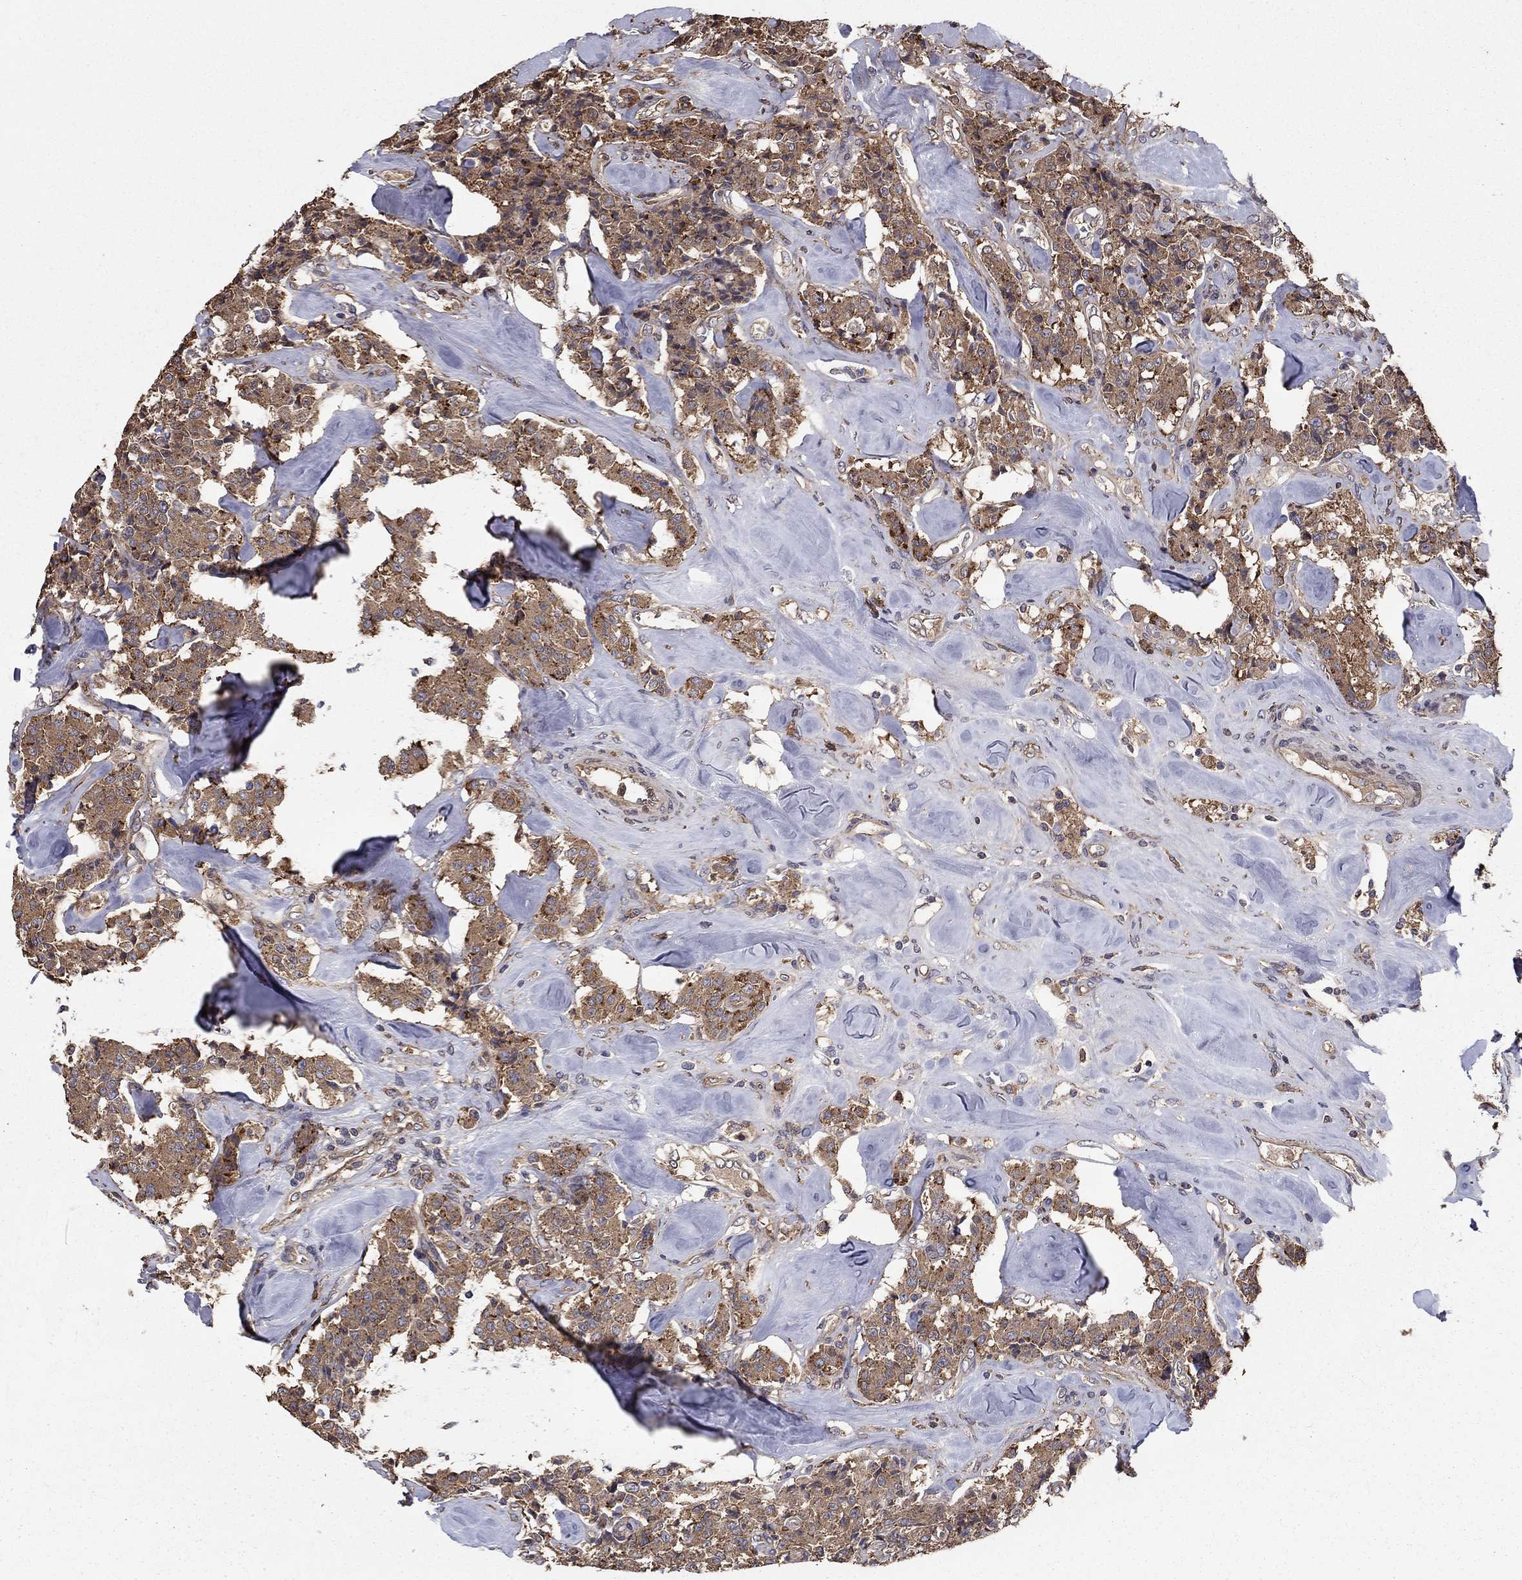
{"staining": {"intensity": "weak", "quantity": ">75%", "location": "cytoplasmic/membranous"}, "tissue": "carcinoid", "cell_type": "Tumor cells", "image_type": "cancer", "snomed": [{"axis": "morphology", "description": "Carcinoid, malignant, NOS"}, {"axis": "topography", "description": "Pancreas"}], "caption": "Carcinoid stained with a protein marker shows weak staining in tumor cells.", "gene": "BABAM2", "patient": {"sex": "male", "age": 41}}